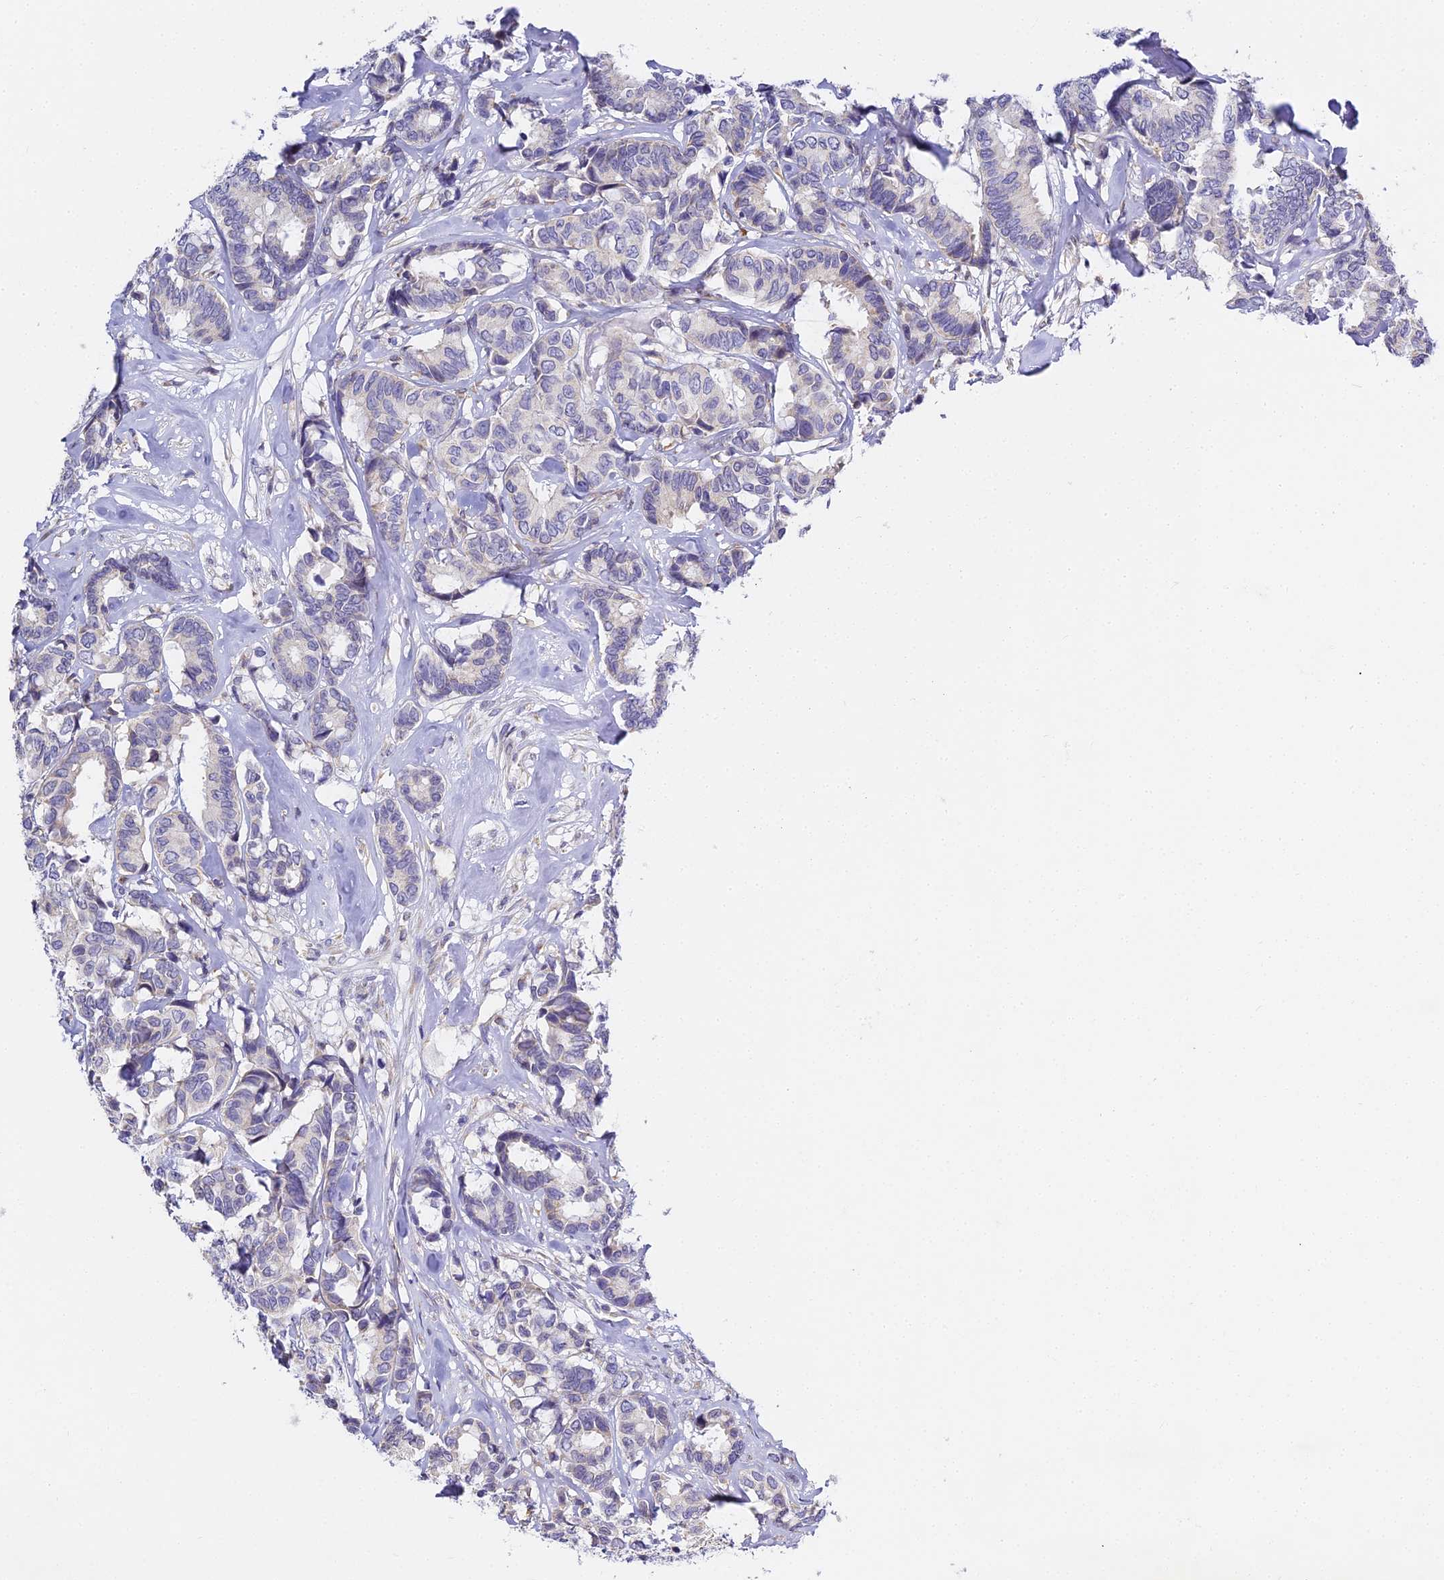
{"staining": {"intensity": "negative", "quantity": "none", "location": "none"}, "tissue": "breast cancer", "cell_type": "Tumor cells", "image_type": "cancer", "snomed": [{"axis": "morphology", "description": "Duct carcinoma"}, {"axis": "topography", "description": "Breast"}], "caption": "Intraductal carcinoma (breast) was stained to show a protein in brown. There is no significant expression in tumor cells.", "gene": "SERP1", "patient": {"sex": "female", "age": 87}}